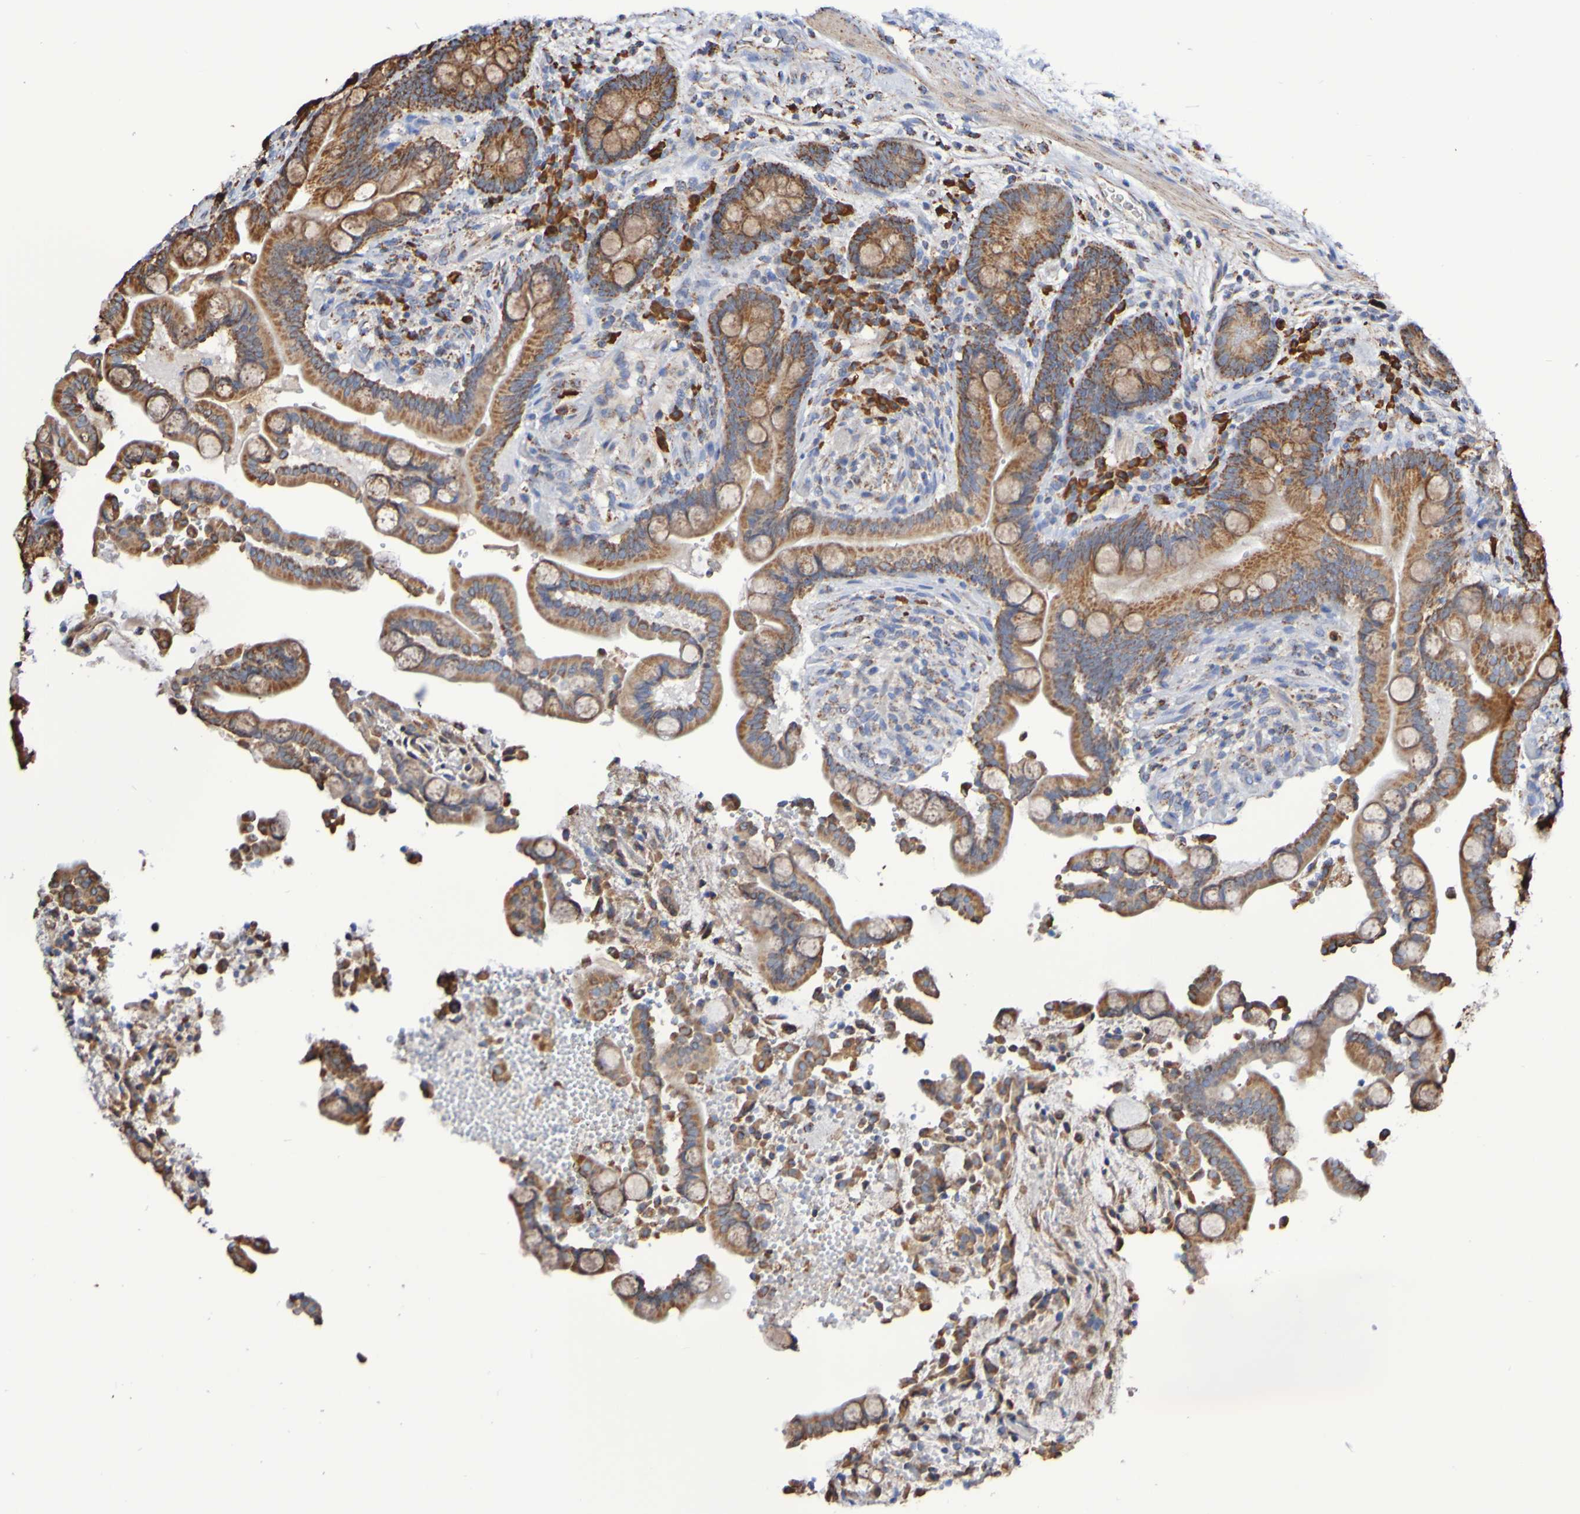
{"staining": {"intensity": "weak", "quantity": "25%-75%", "location": "cytoplasmic/membranous"}, "tissue": "colon", "cell_type": "Endothelial cells", "image_type": "normal", "snomed": [{"axis": "morphology", "description": "Normal tissue, NOS"}, {"axis": "topography", "description": "Colon"}], "caption": "IHC of benign colon displays low levels of weak cytoplasmic/membranous positivity in approximately 25%-75% of endothelial cells.", "gene": "IL18R1", "patient": {"sex": "male", "age": 73}}